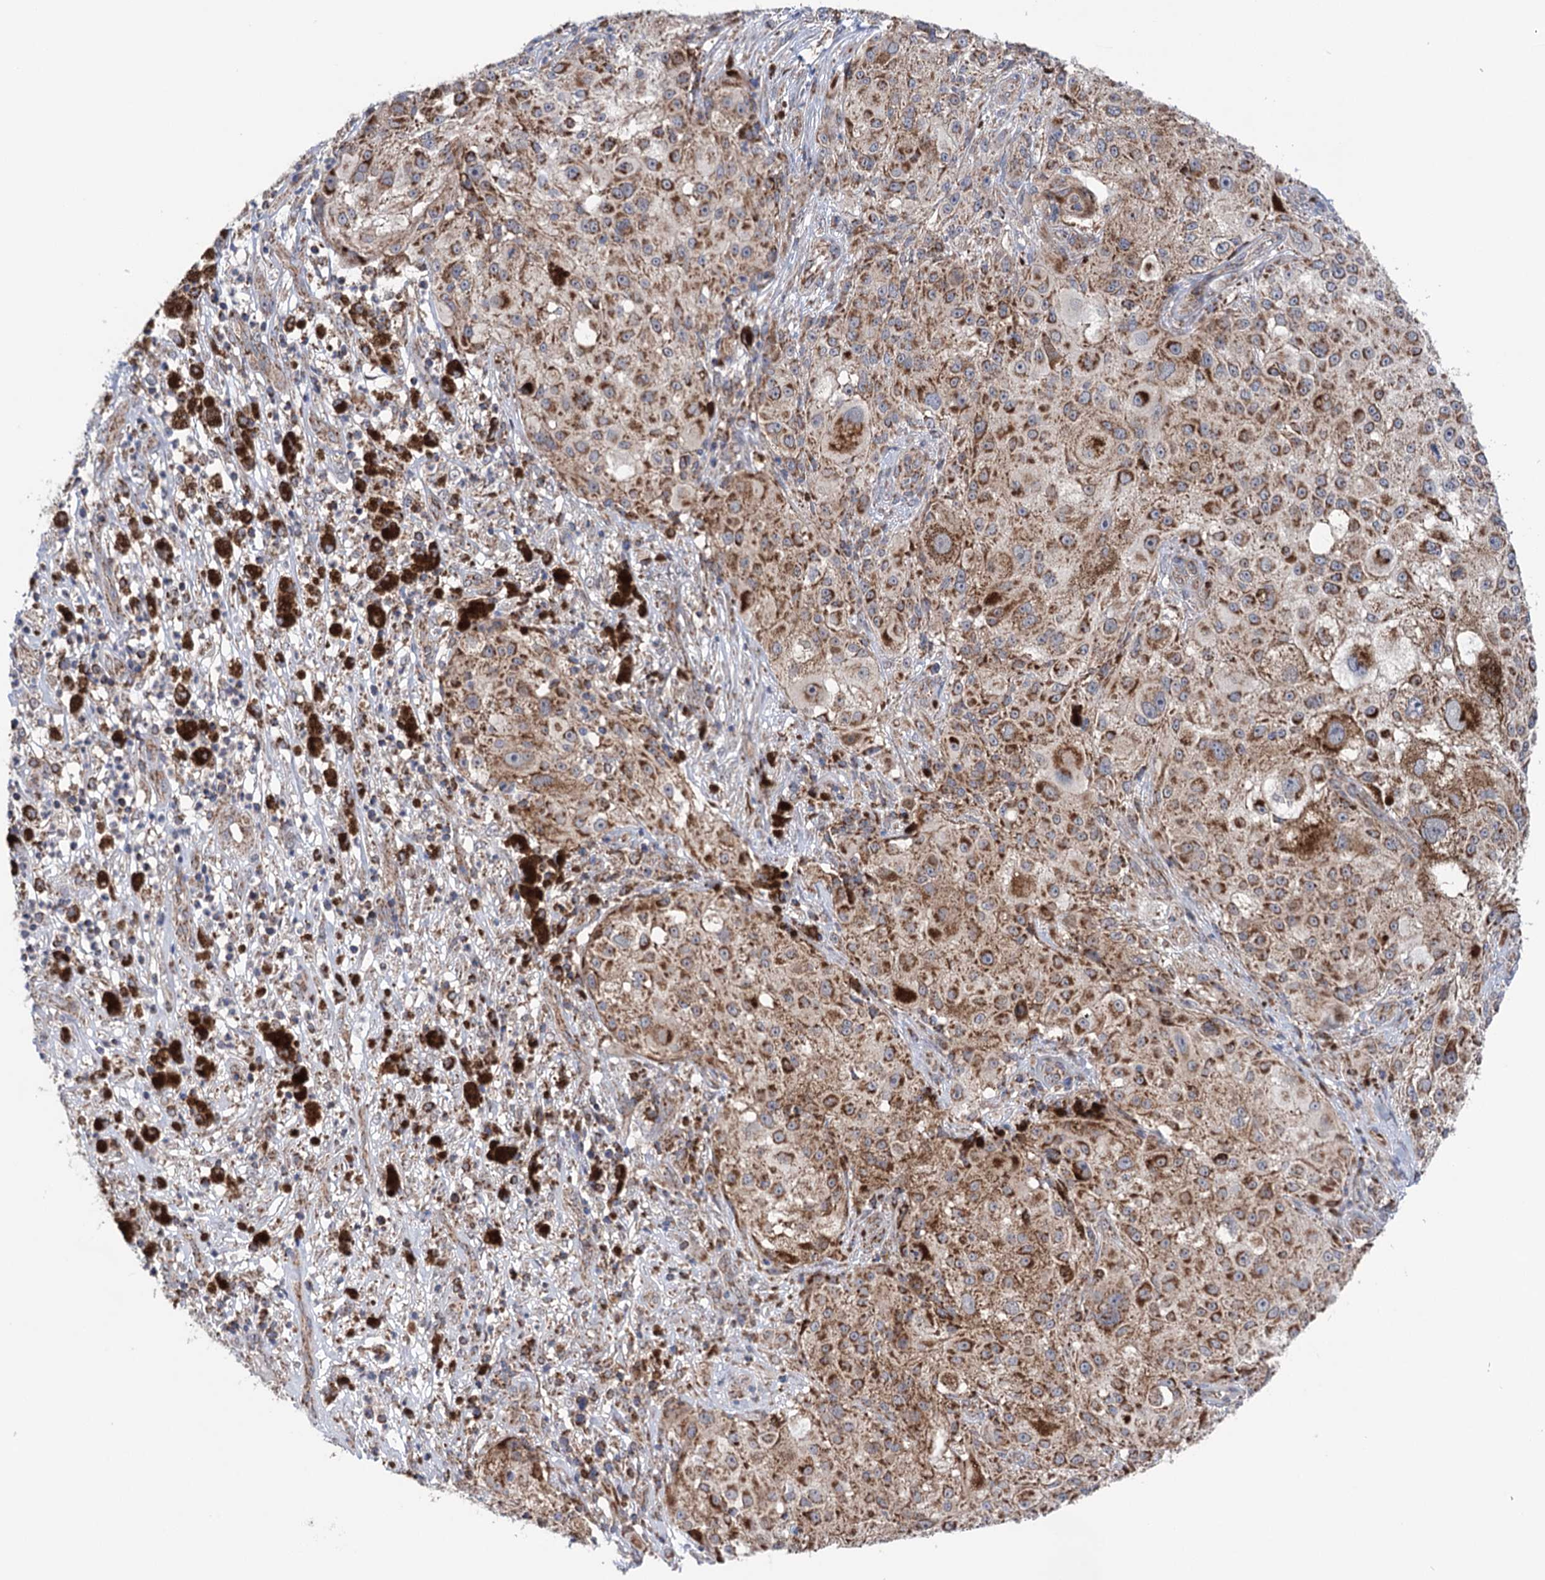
{"staining": {"intensity": "moderate", "quantity": ">75%", "location": "cytoplasmic/membranous"}, "tissue": "melanoma", "cell_type": "Tumor cells", "image_type": "cancer", "snomed": [{"axis": "morphology", "description": "Necrosis, NOS"}, {"axis": "morphology", "description": "Malignant melanoma, NOS"}, {"axis": "topography", "description": "Skin"}], "caption": "IHC of malignant melanoma exhibits medium levels of moderate cytoplasmic/membranous expression in about >75% of tumor cells.", "gene": "SUCLA2", "patient": {"sex": "female", "age": 87}}